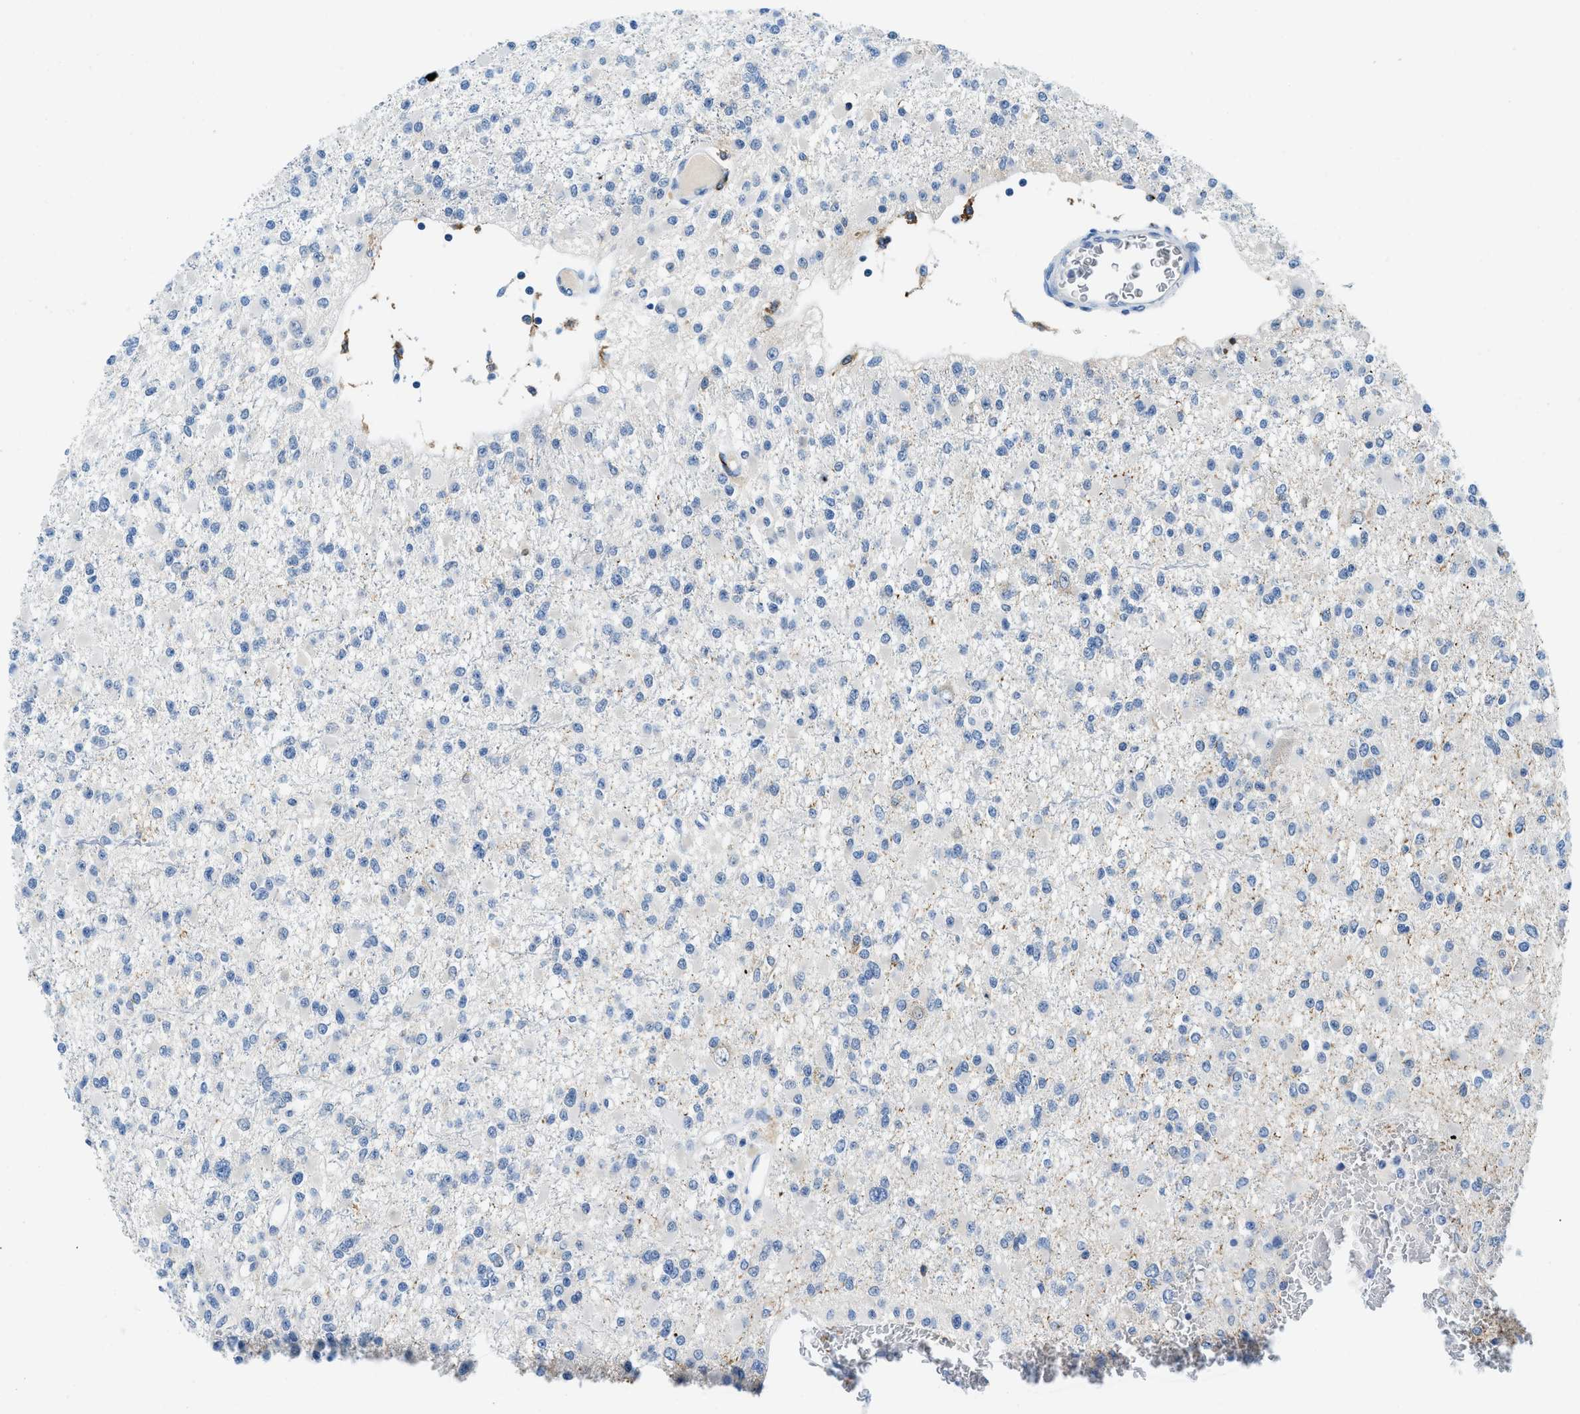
{"staining": {"intensity": "negative", "quantity": "none", "location": "none"}, "tissue": "glioma", "cell_type": "Tumor cells", "image_type": "cancer", "snomed": [{"axis": "morphology", "description": "Glioma, malignant, Low grade"}, {"axis": "topography", "description": "Brain"}], "caption": "This photomicrograph is of glioma stained with immunohistochemistry (IHC) to label a protein in brown with the nuclei are counter-stained blue. There is no staining in tumor cells.", "gene": "CD226", "patient": {"sex": "female", "age": 22}}